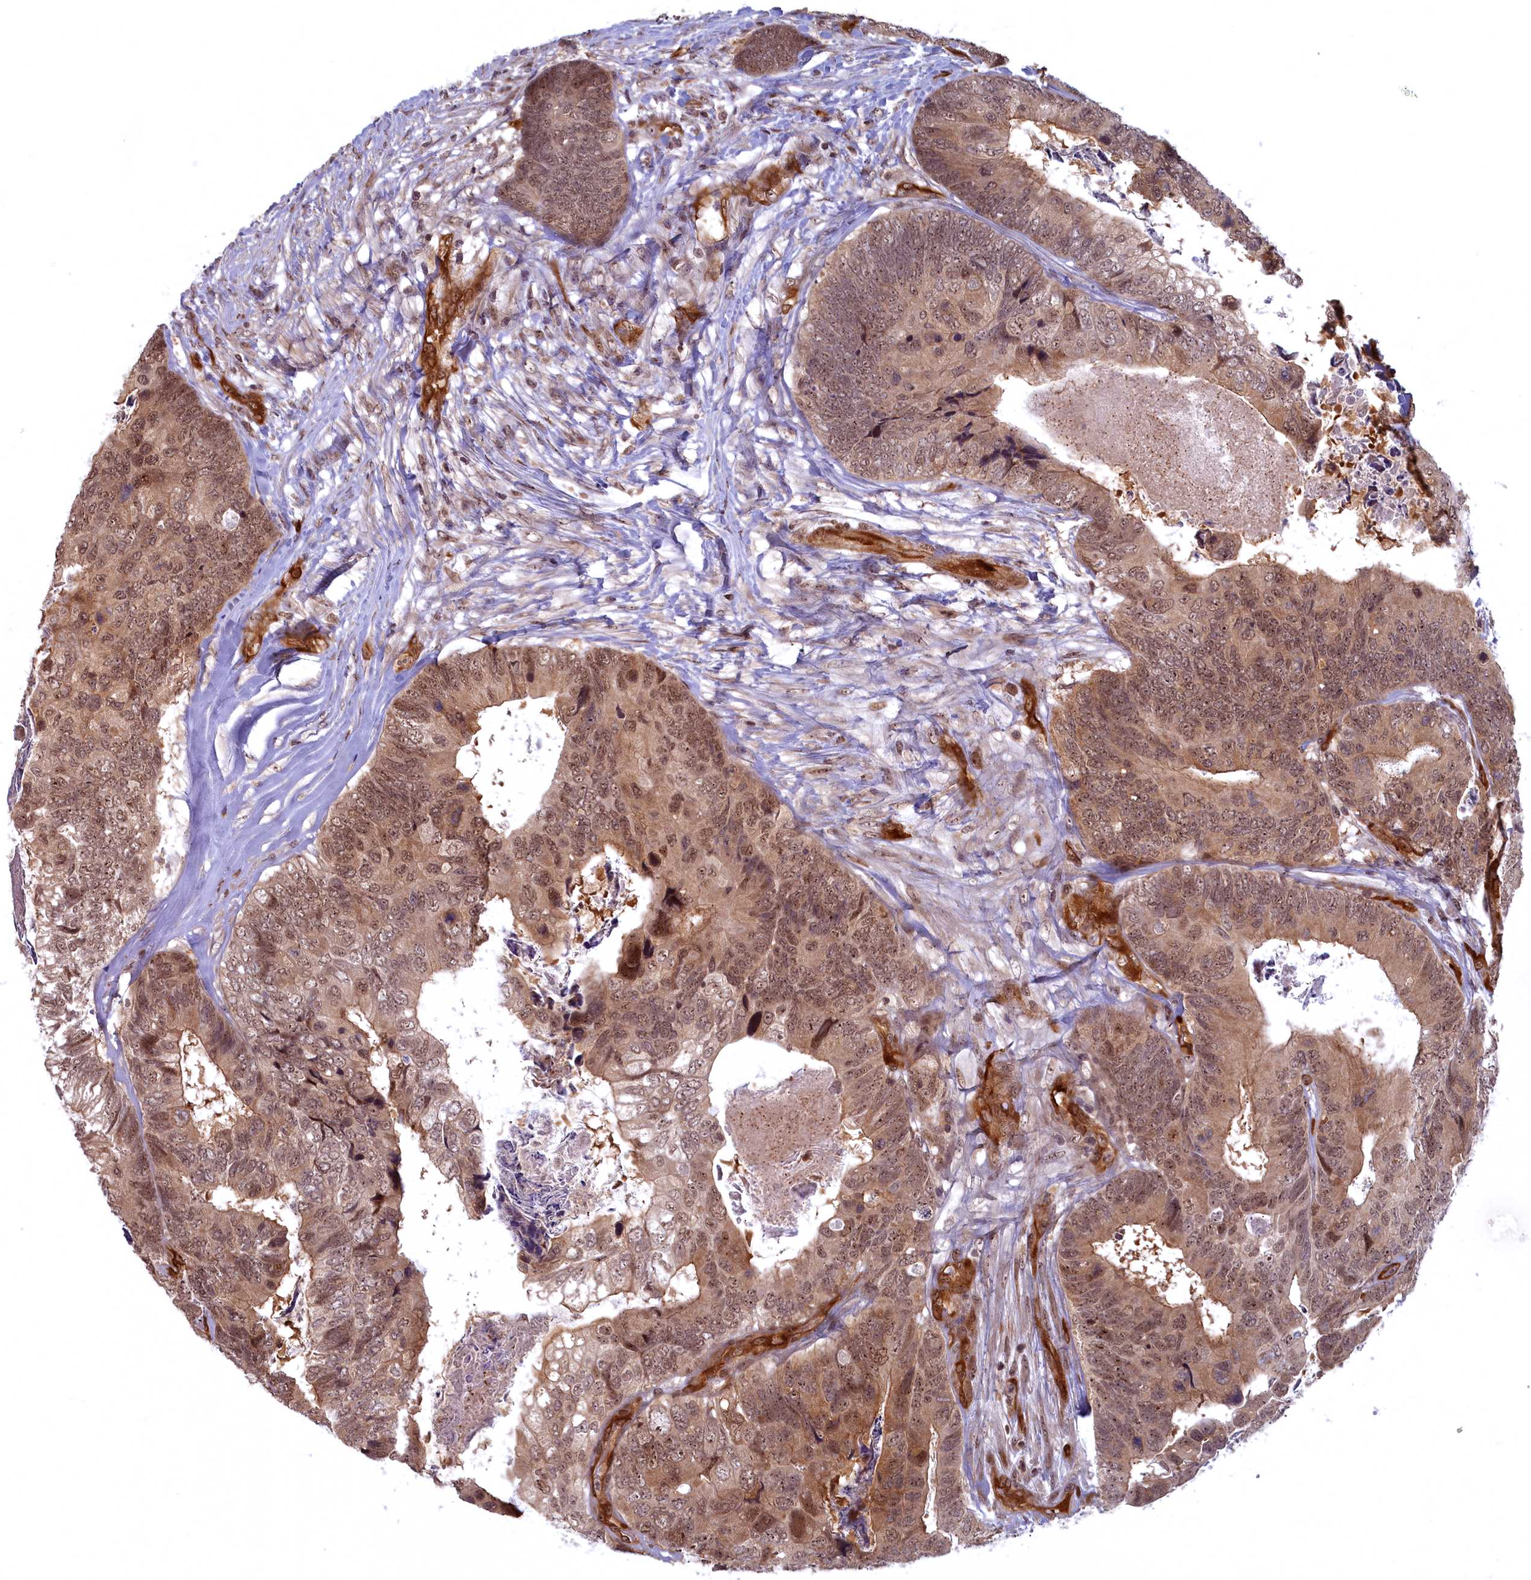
{"staining": {"intensity": "moderate", "quantity": ">75%", "location": "cytoplasmic/membranous,nuclear"}, "tissue": "colorectal cancer", "cell_type": "Tumor cells", "image_type": "cancer", "snomed": [{"axis": "morphology", "description": "Adenocarcinoma, NOS"}, {"axis": "topography", "description": "Colon"}], "caption": "Colorectal adenocarcinoma was stained to show a protein in brown. There is medium levels of moderate cytoplasmic/membranous and nuclear staining in about >75% of tumor cells.", "gene": "SNRK", "patient": {"sex": "female", "age": 67}}